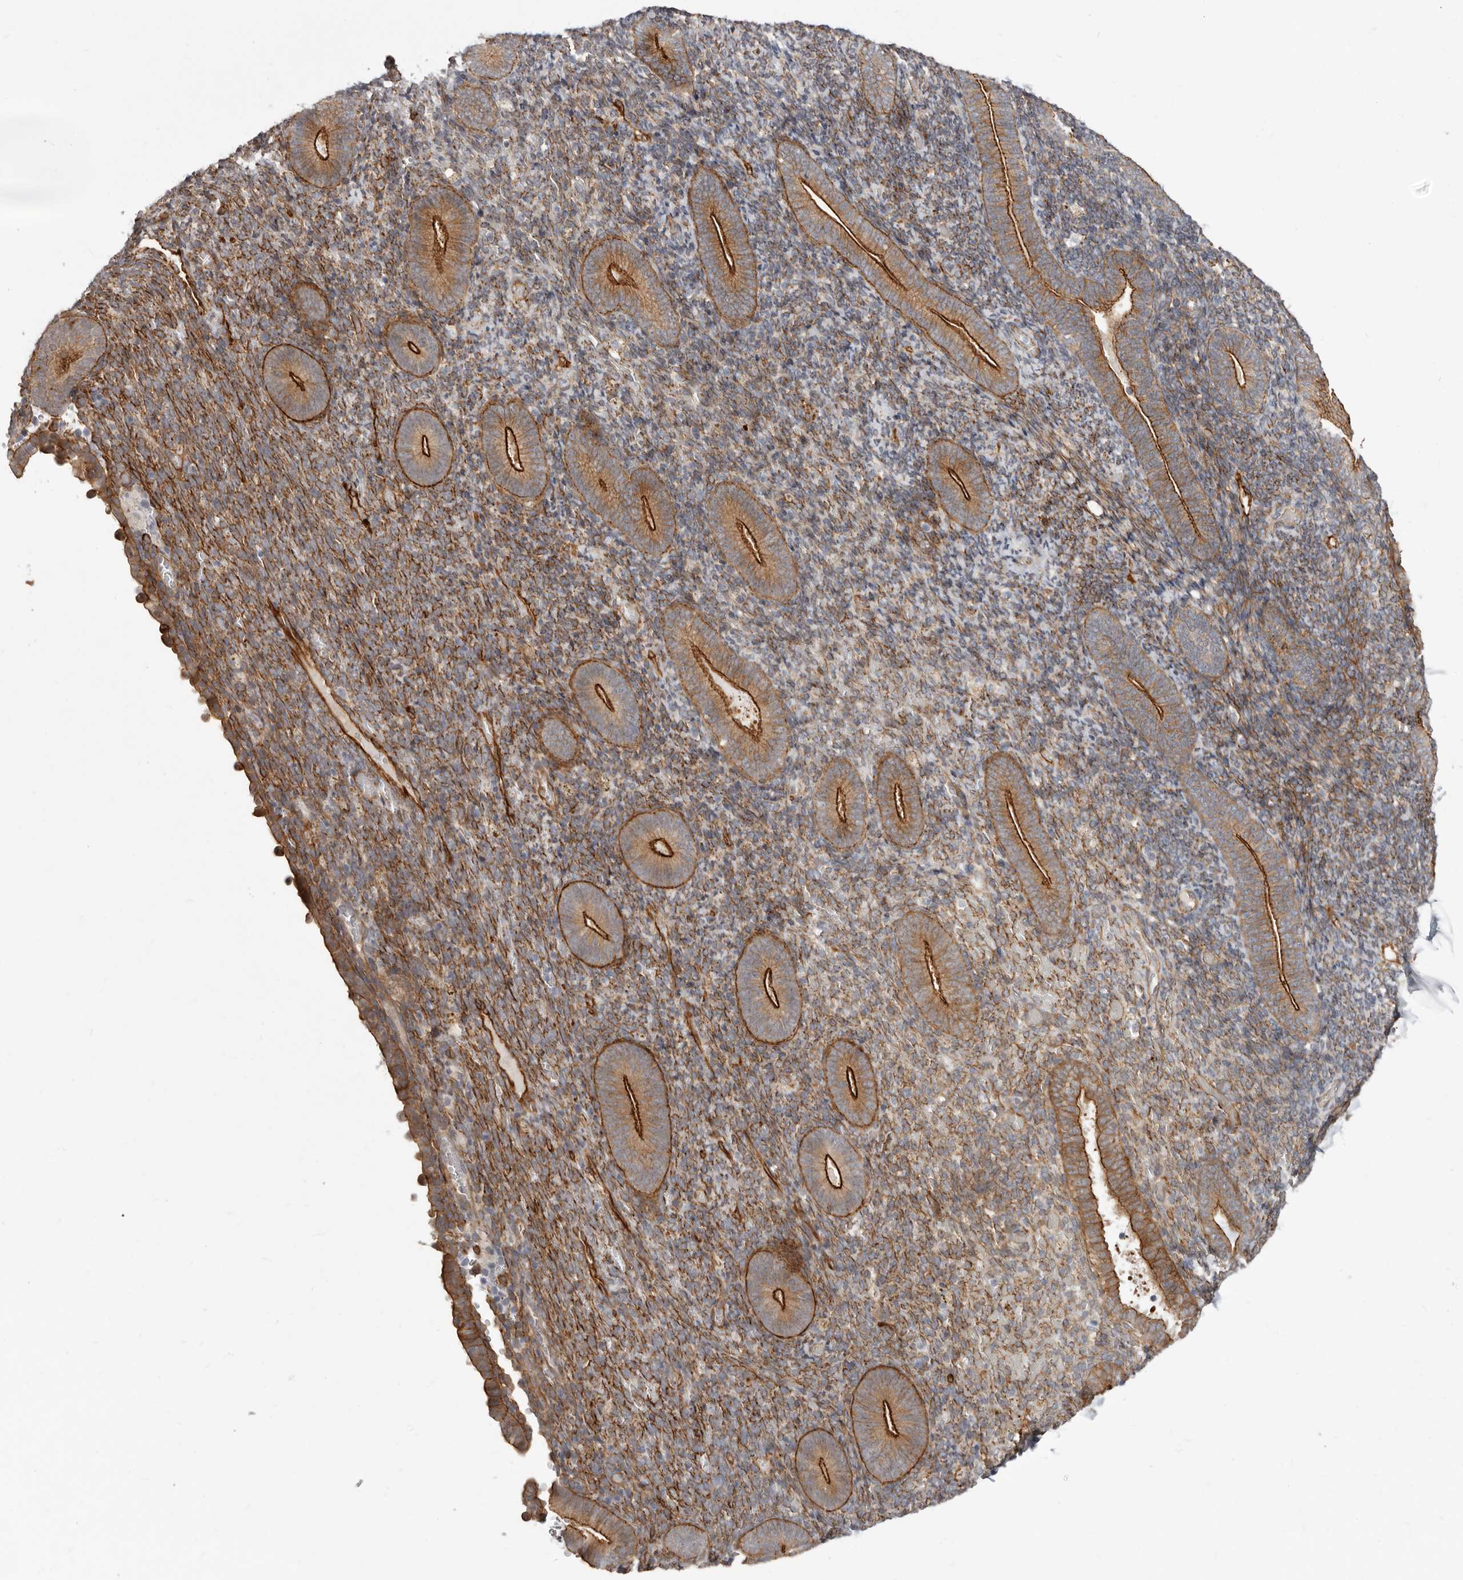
{"staining": {"intensity": "moderate", "quantity": "25%-75%", "location": "cytoplasmic/membranous"}, "tissue": "endometrium", "cell_type": "Cells in endometrial stroma", "image_type": "normal", "snomed": [{"axis": "morphology", "description": "Normal tissue, NOS"}, {"axis": "topography", "description": "Endometrium"}], "caption": "IHC of benign endometrium exhibits medium levels of moderate cytoplasmic/membranous positivity in about 25%-75% of cells in endometrial stroma. Nuclei are stained in blue.", "gene": "SZT2", "patient": {"sex": "female", "age": 51}}